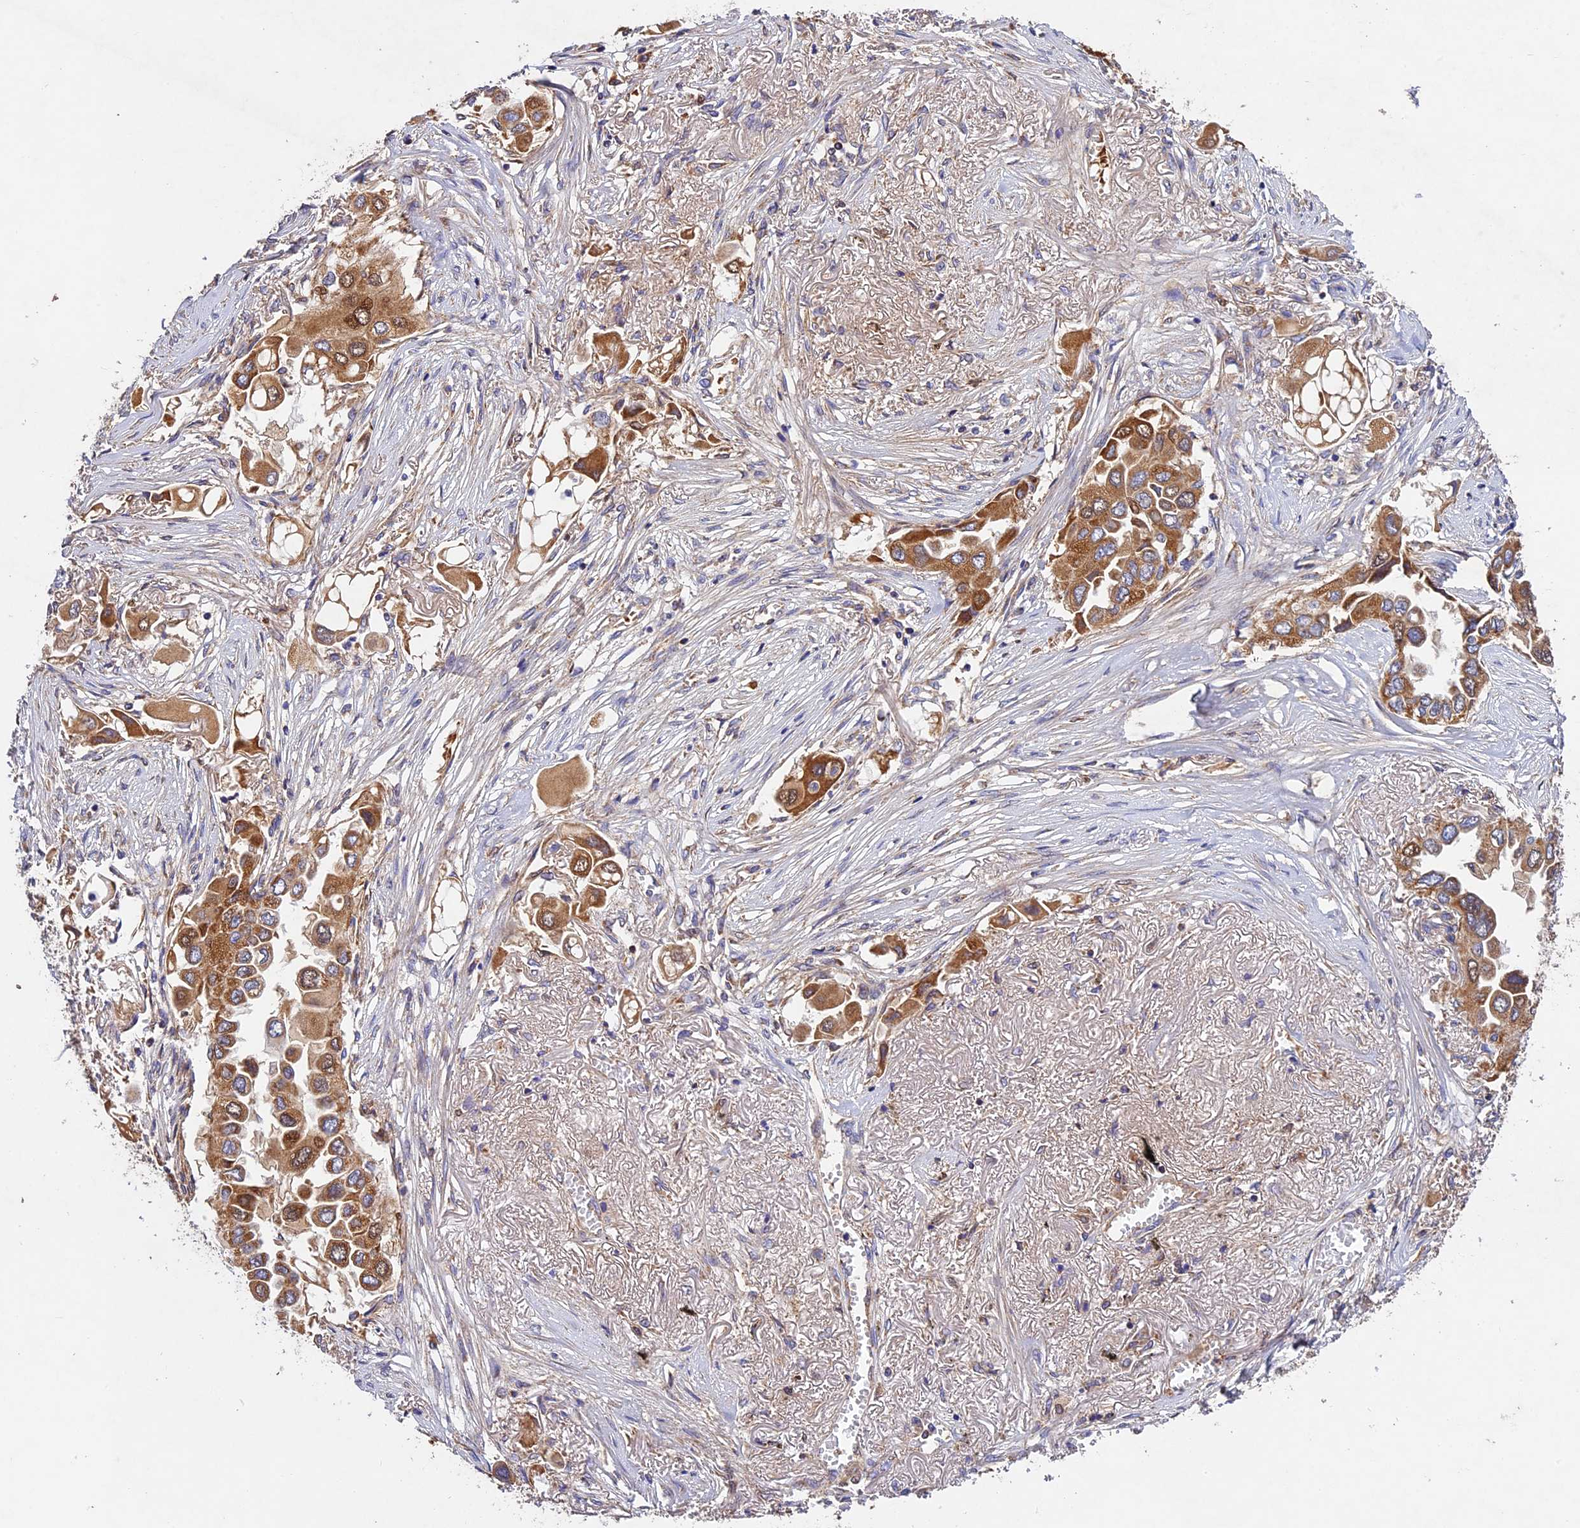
{"staining": {"intensity": "moderate", "quantity": ">75%", "location": "cytoplasmic/membranous"}, "tissue": "lung cancer", "cell_type": "Tumor cells", "image_type": "cancer", "snomed": [{"axis": "morphology", "description": "Adenocarcinoma, NOS"}, {"axis": "topography", "description": "Lung"}], "caption": "Immunohistochemistry histopathology image of neoplastic tissue: adenocarcinoma (lung) stained using immunohistochemistry (IHC) displays medium levels of moderate protein expression localized specifically in the cytoplasmic/membranous of tumor cells, appearing as a cytoplasmic/membranous brown color.", "gene": "OCEL1", "patient": {"sex": "female", "age": 76}}